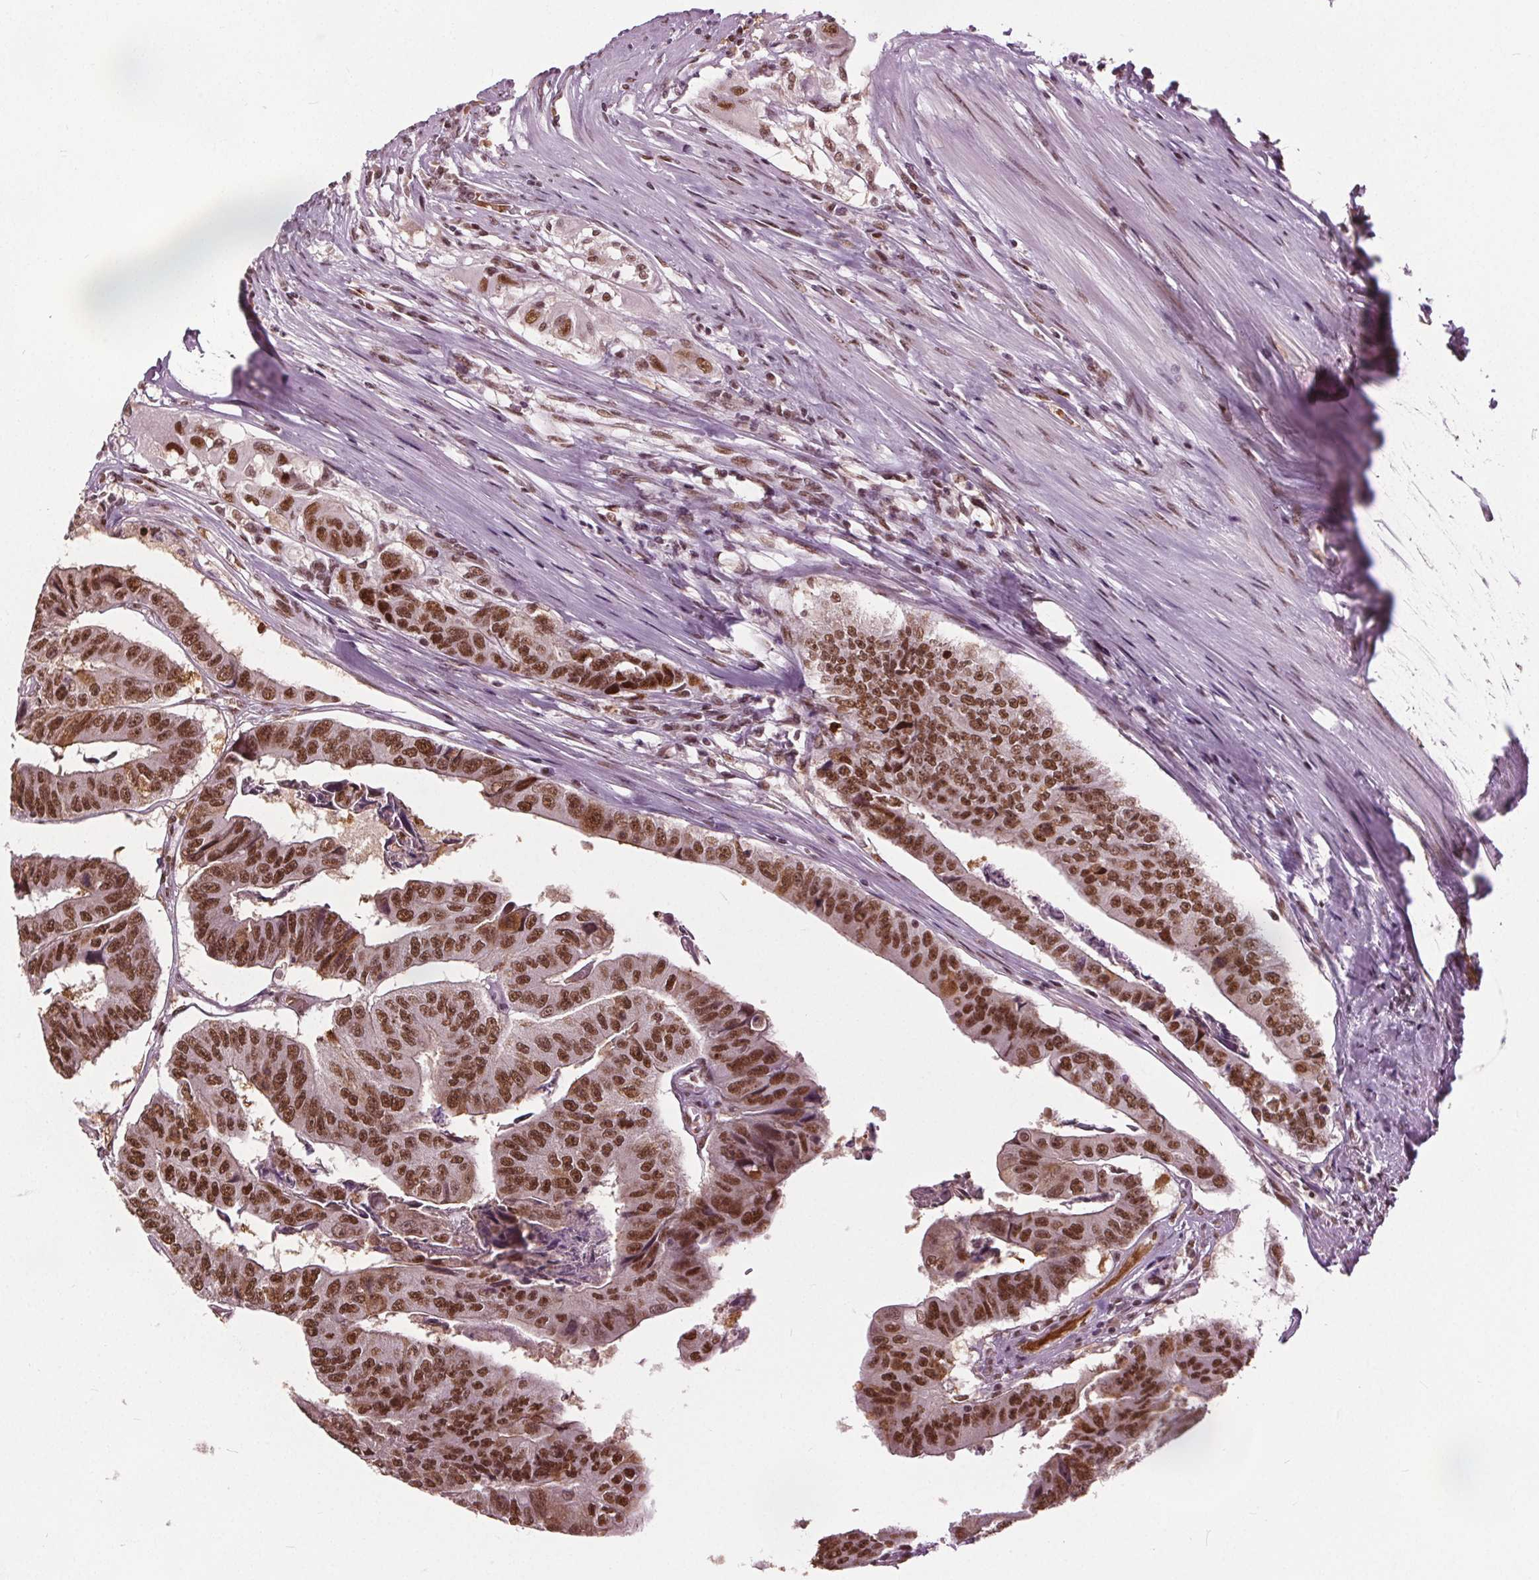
{"staining": {"intensity": "strong", "quantity": ">75%", "location": "nuclear"}, "tissue": "colorectal cancer", "cell_type": "Tumor cells", "image_type": "cancer", "snomed": [{"axis": "morphology", "description": "Adenocarcinoma, NOS"}, {"axis": "topography", "description": "Colon"}], "caption": "Protein expression analysis of human colorectal adenocarcinoma reveals strong nuclear positivity in about >75% of tumor cells.", "gene": "IWS1", "patient": {"sex": "female", "age": 67}}